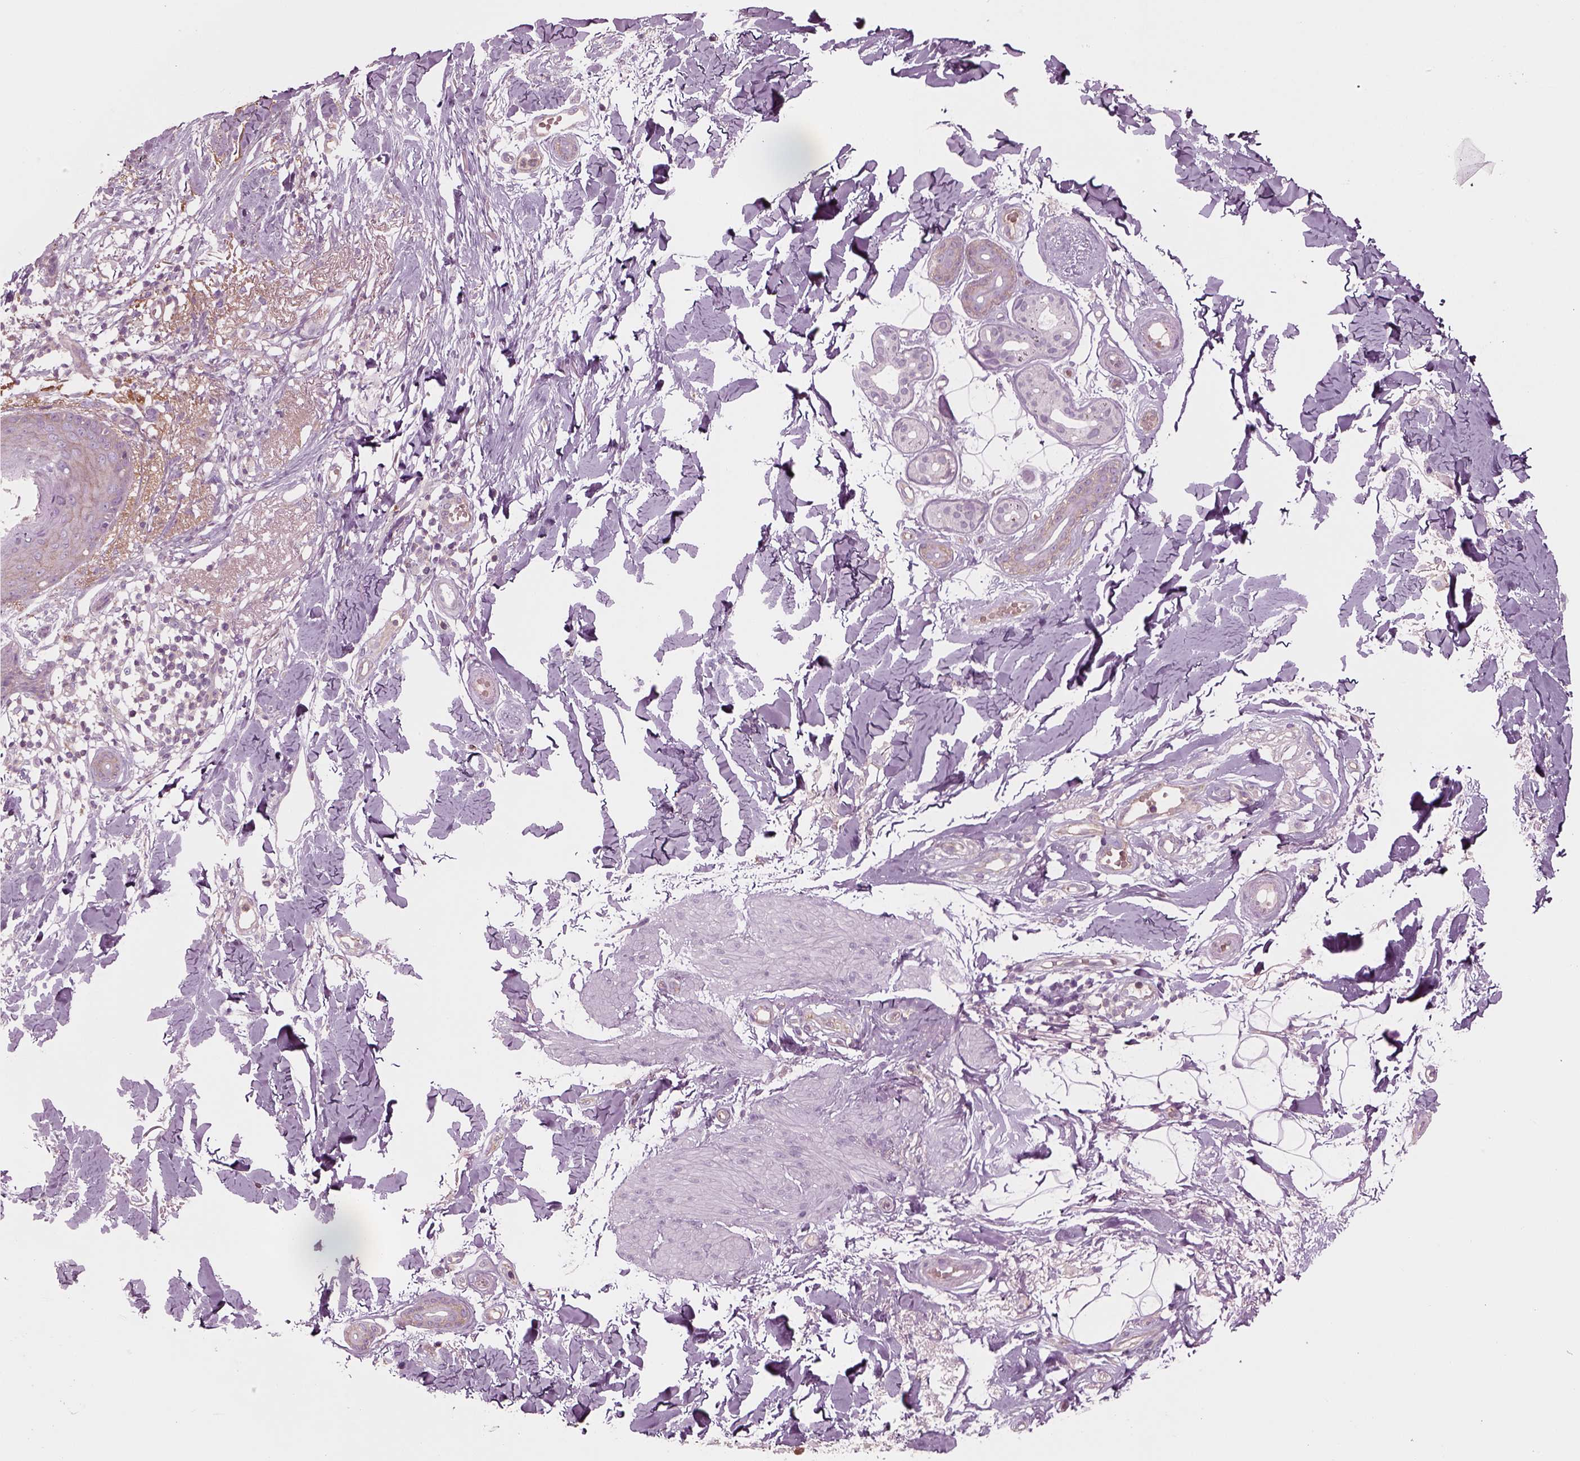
{"staining": {"intensity": "weak", "quantity": "<25%", "location": "cytoplasmic/membranous"}, "tissue": "skin cancer", "cell_type": "Tumor cells", "image_type": "cancer", "snomed": [{"axis": "morphology", "description": "Normal tissue, NOS"}, {"axis": "morphology", "description": "Basal cell carcinoma"}, {"axis": "topography", "description": "Skin"}], "caption": "Immunohistochemistry histopathology image of neoplastic tissue: human basal cell carcinoma (skin) stained with DAB (3,3'-diaminobenzidine) shows no significant protein staining in tumor cells.", "gene": "SLC2A3", "patient": {"sex": "male", "age": 84}}